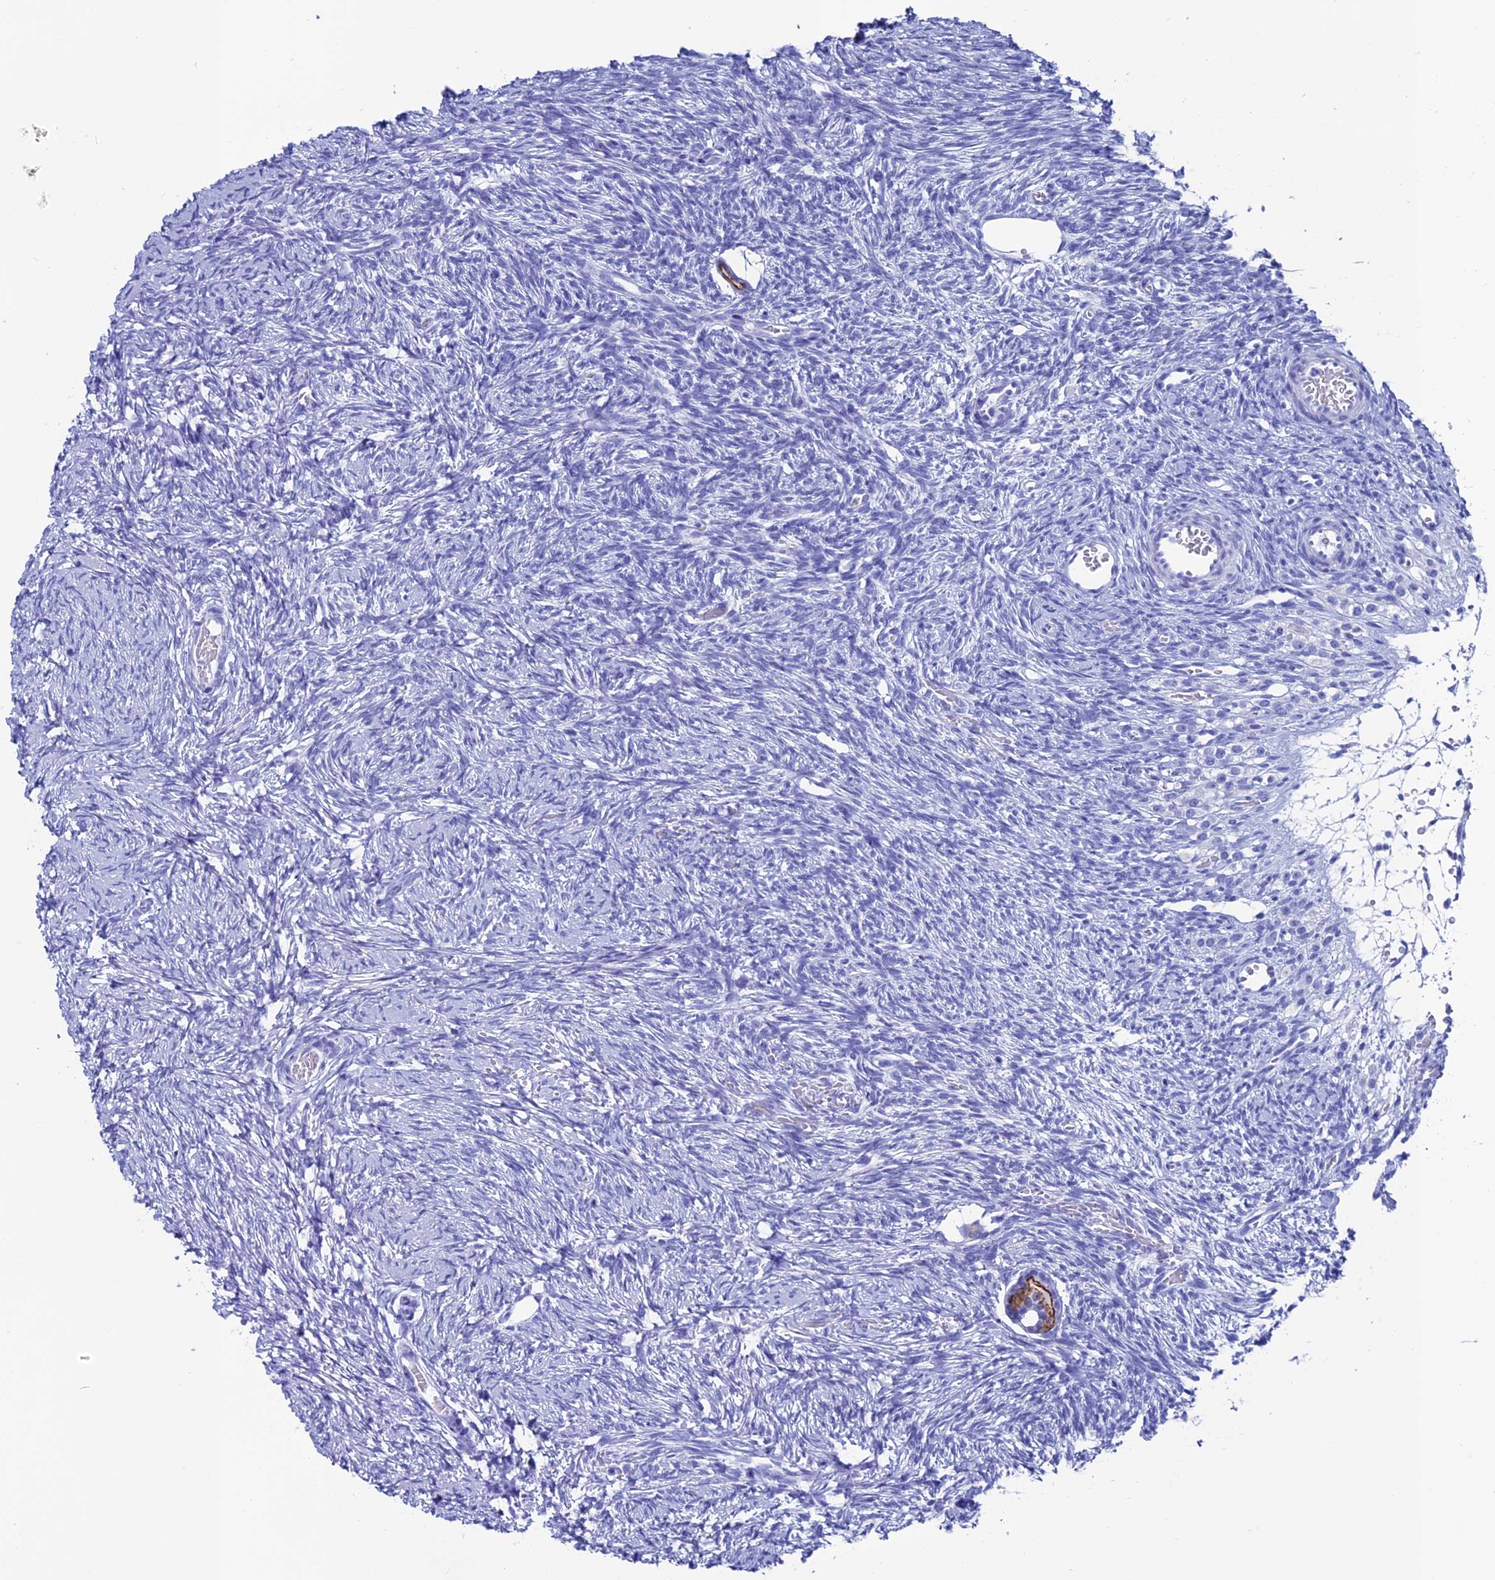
{"staining": {"intensity": "strong", "quantity": "25%-75%", "location": "cytoplasmic/membranous"}, "tissue": "ovary", "cell_type": "Follicle cells", "image_type": "normal", "snomed": [{"axis": "morphology", "description": "Normal tissue, NOS"}, {"axis": "topography", "description": "Ovary"}], "caption": "A micrograph showing strong cytoplasmic/membranous staining in about 25%-75% of follicle cells in unremarkable ovary, as visualized by brown immunohistochemical staining.", "gene": "ANKRD29", "patient": {"sex": "female", "age": 39}}